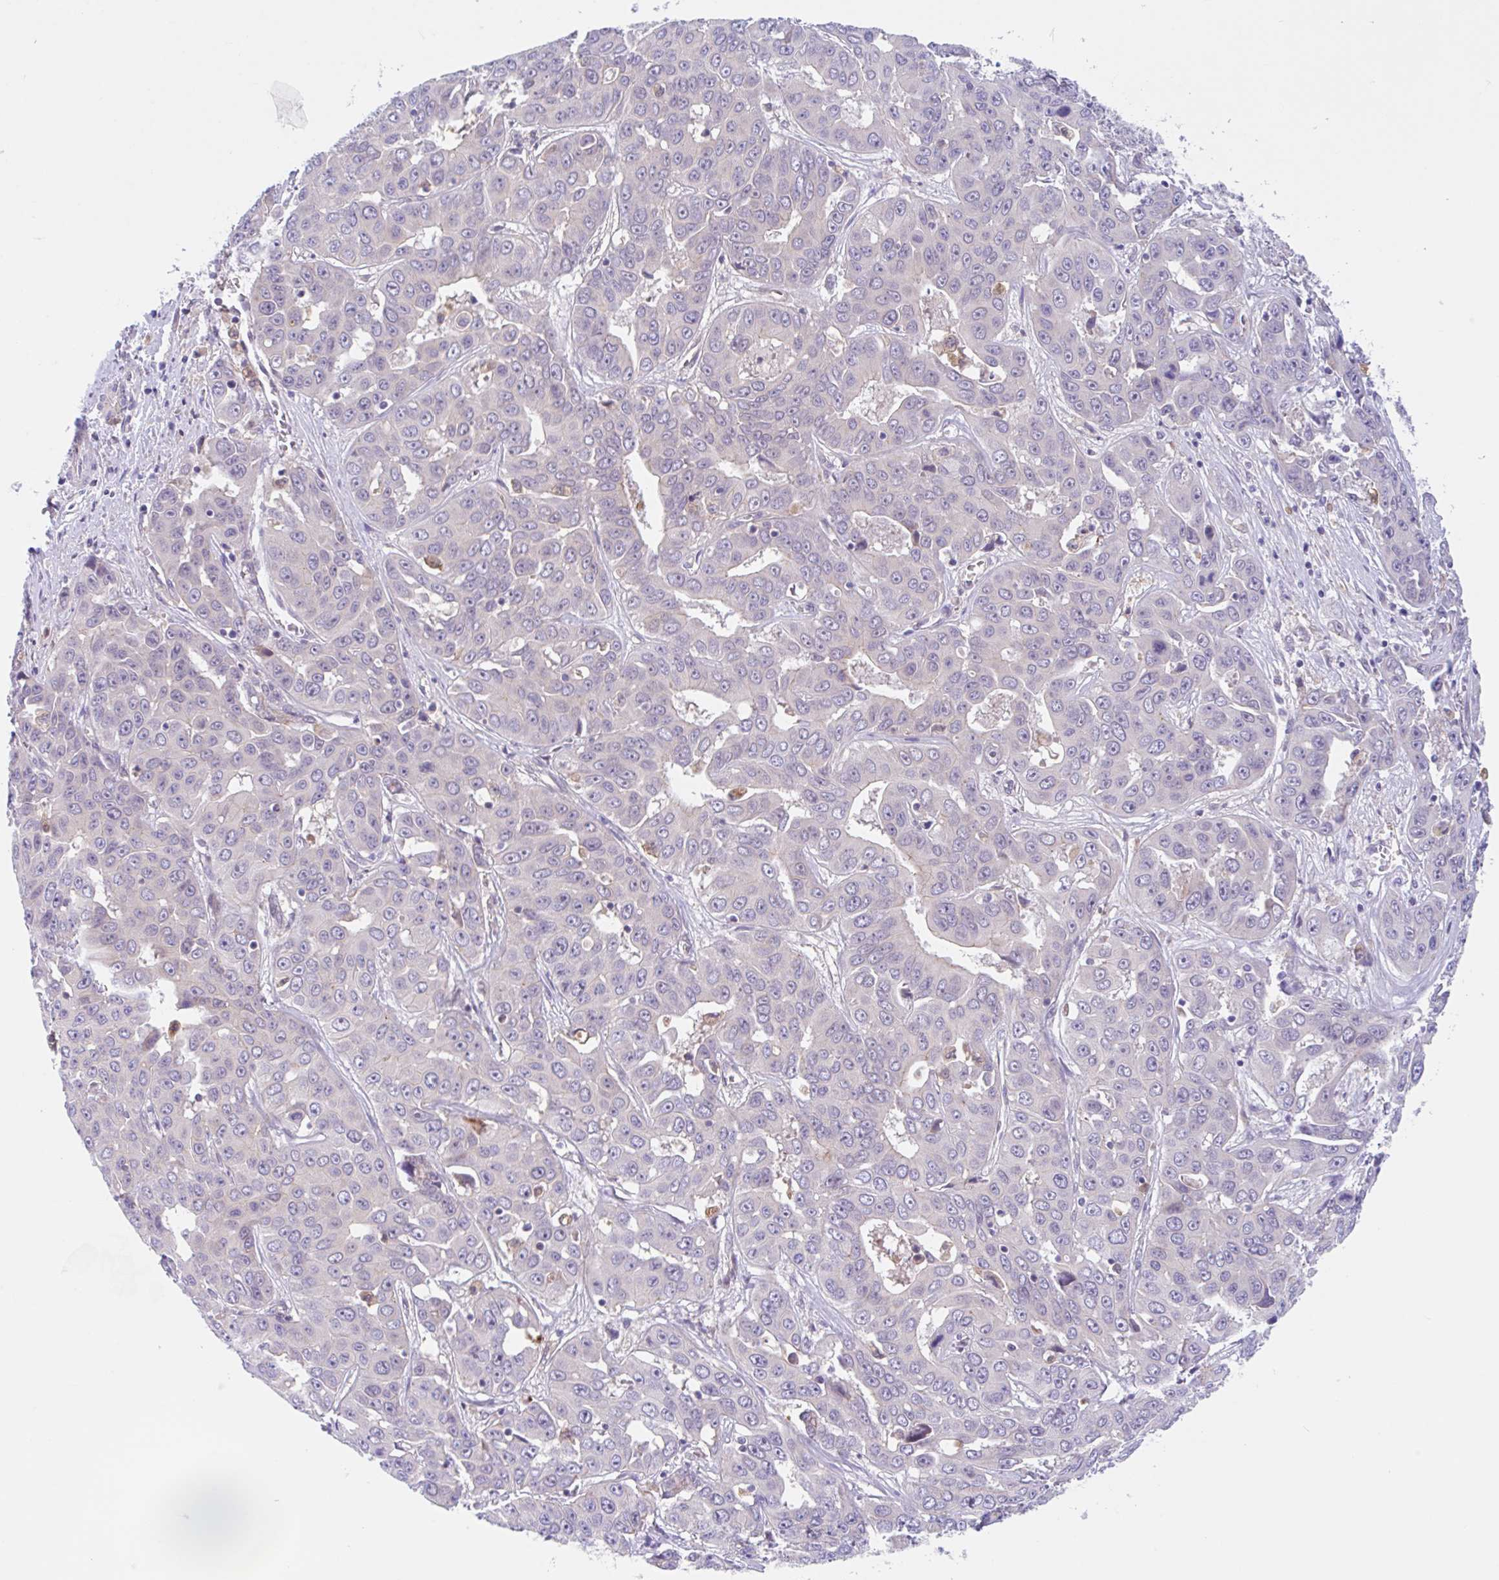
{"staining": {"intensity": "negative", "quantity": "none", "location": "none"}, "tissue": "liver cancer", "cell_type": "Tumor cells", "image_type": "cancer", "snomed": [{"axis": "morphology", "description": "Cholangiocarcinoma"}, {"axis": "topography", "description": "Liver"}], "caption": "Liver cancer (cholangiocarcinoma) was stained to show a protein in brown. There is no significant positivity in tumor cells.", "gene": "TMEM86A", "patient": {"sex": "female", "age": 52}}